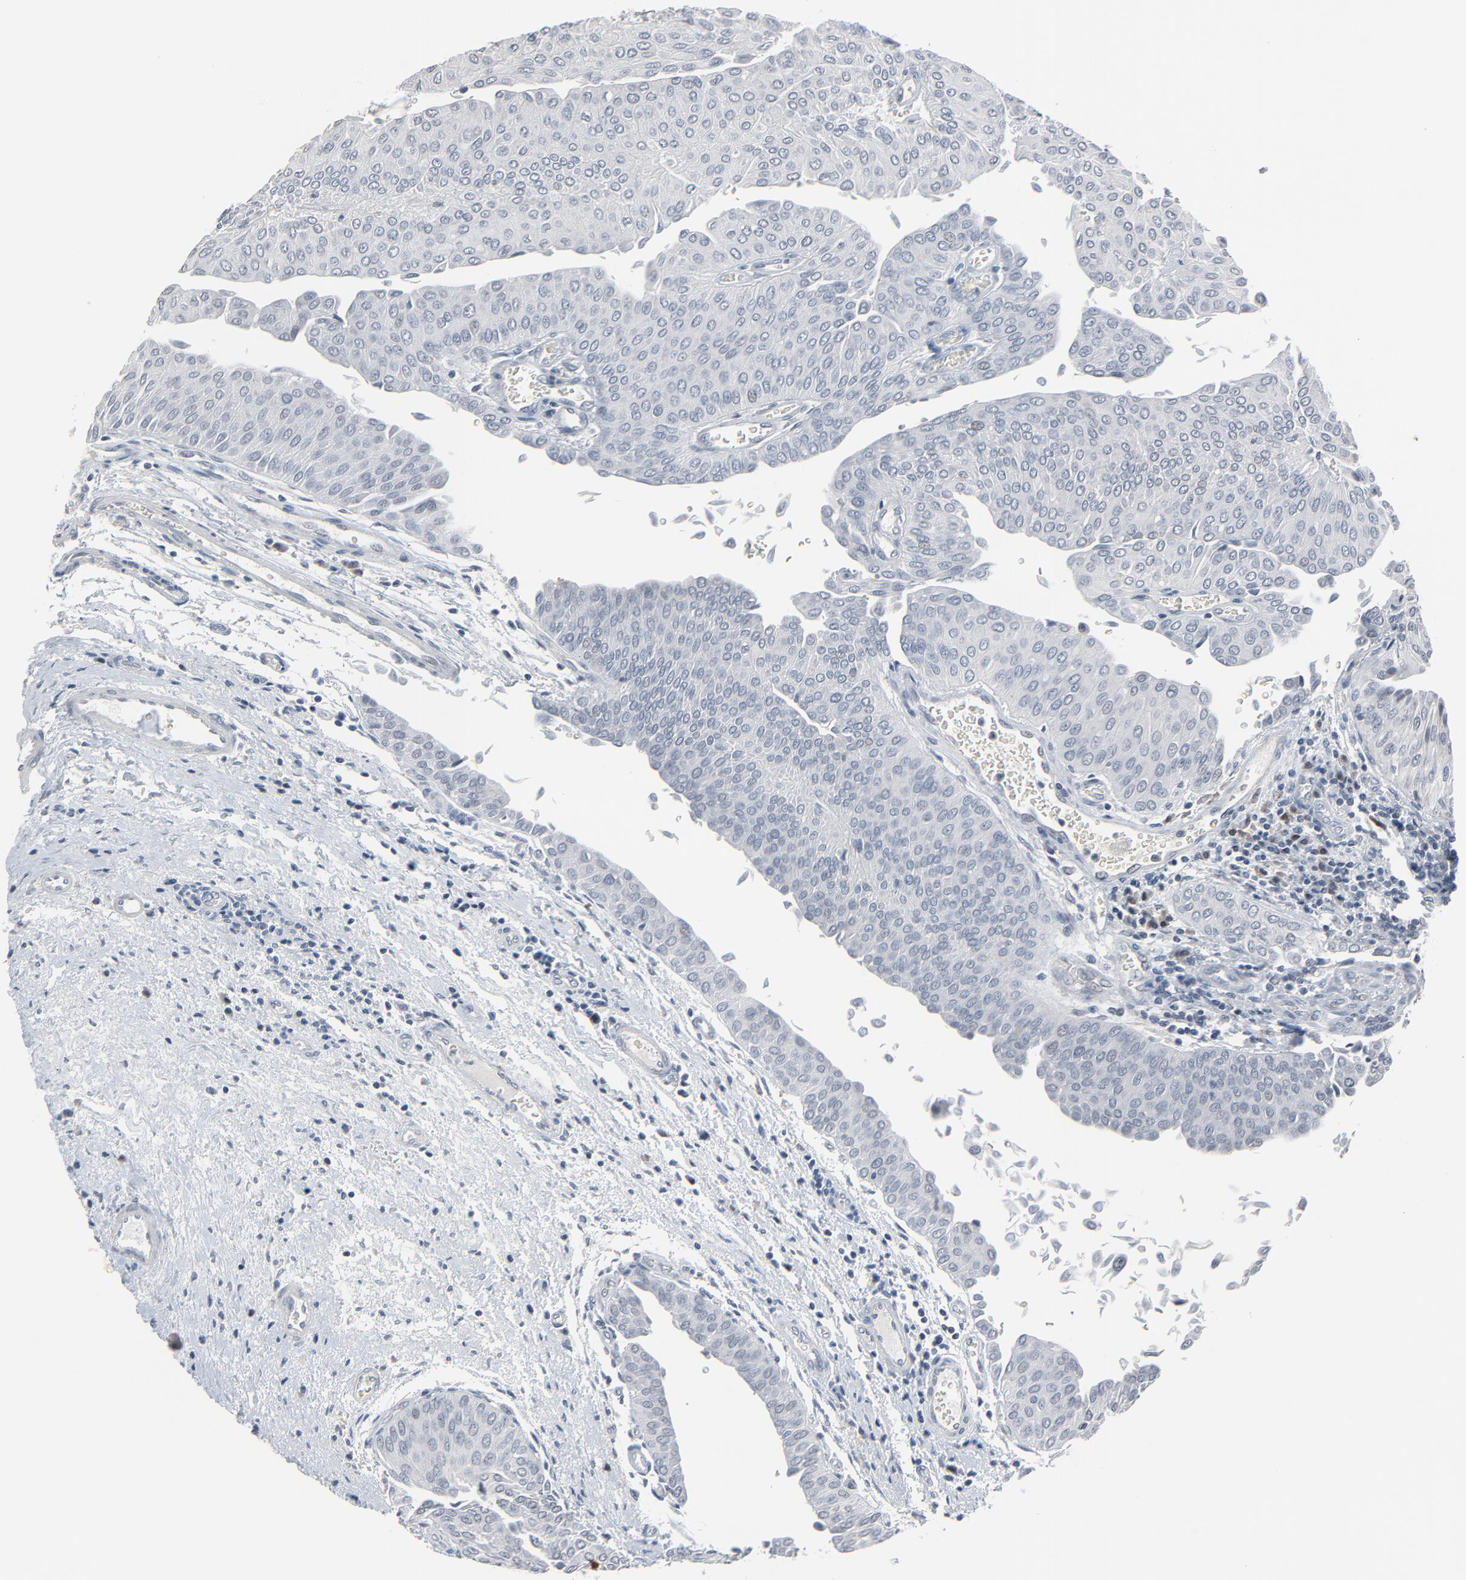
{"staining": {"intensity": "negative", "quantity": "none", "location": "none"}, "tissue": "urothelial cancer", "cell_type": "Tumor cells", "image_type": "cancer", "snomed": [{"axis": "morphology", "description": "Urothelial carcinoma, Low grade"}, {"axis": "topography", "description": "Urinary bladder"}], "caption": "A photomicrograph of human urothelial cancer is negative for staining in tumor cells.", "gene": "SAGE1", "patient": {"sex": "male", "age": 64}}